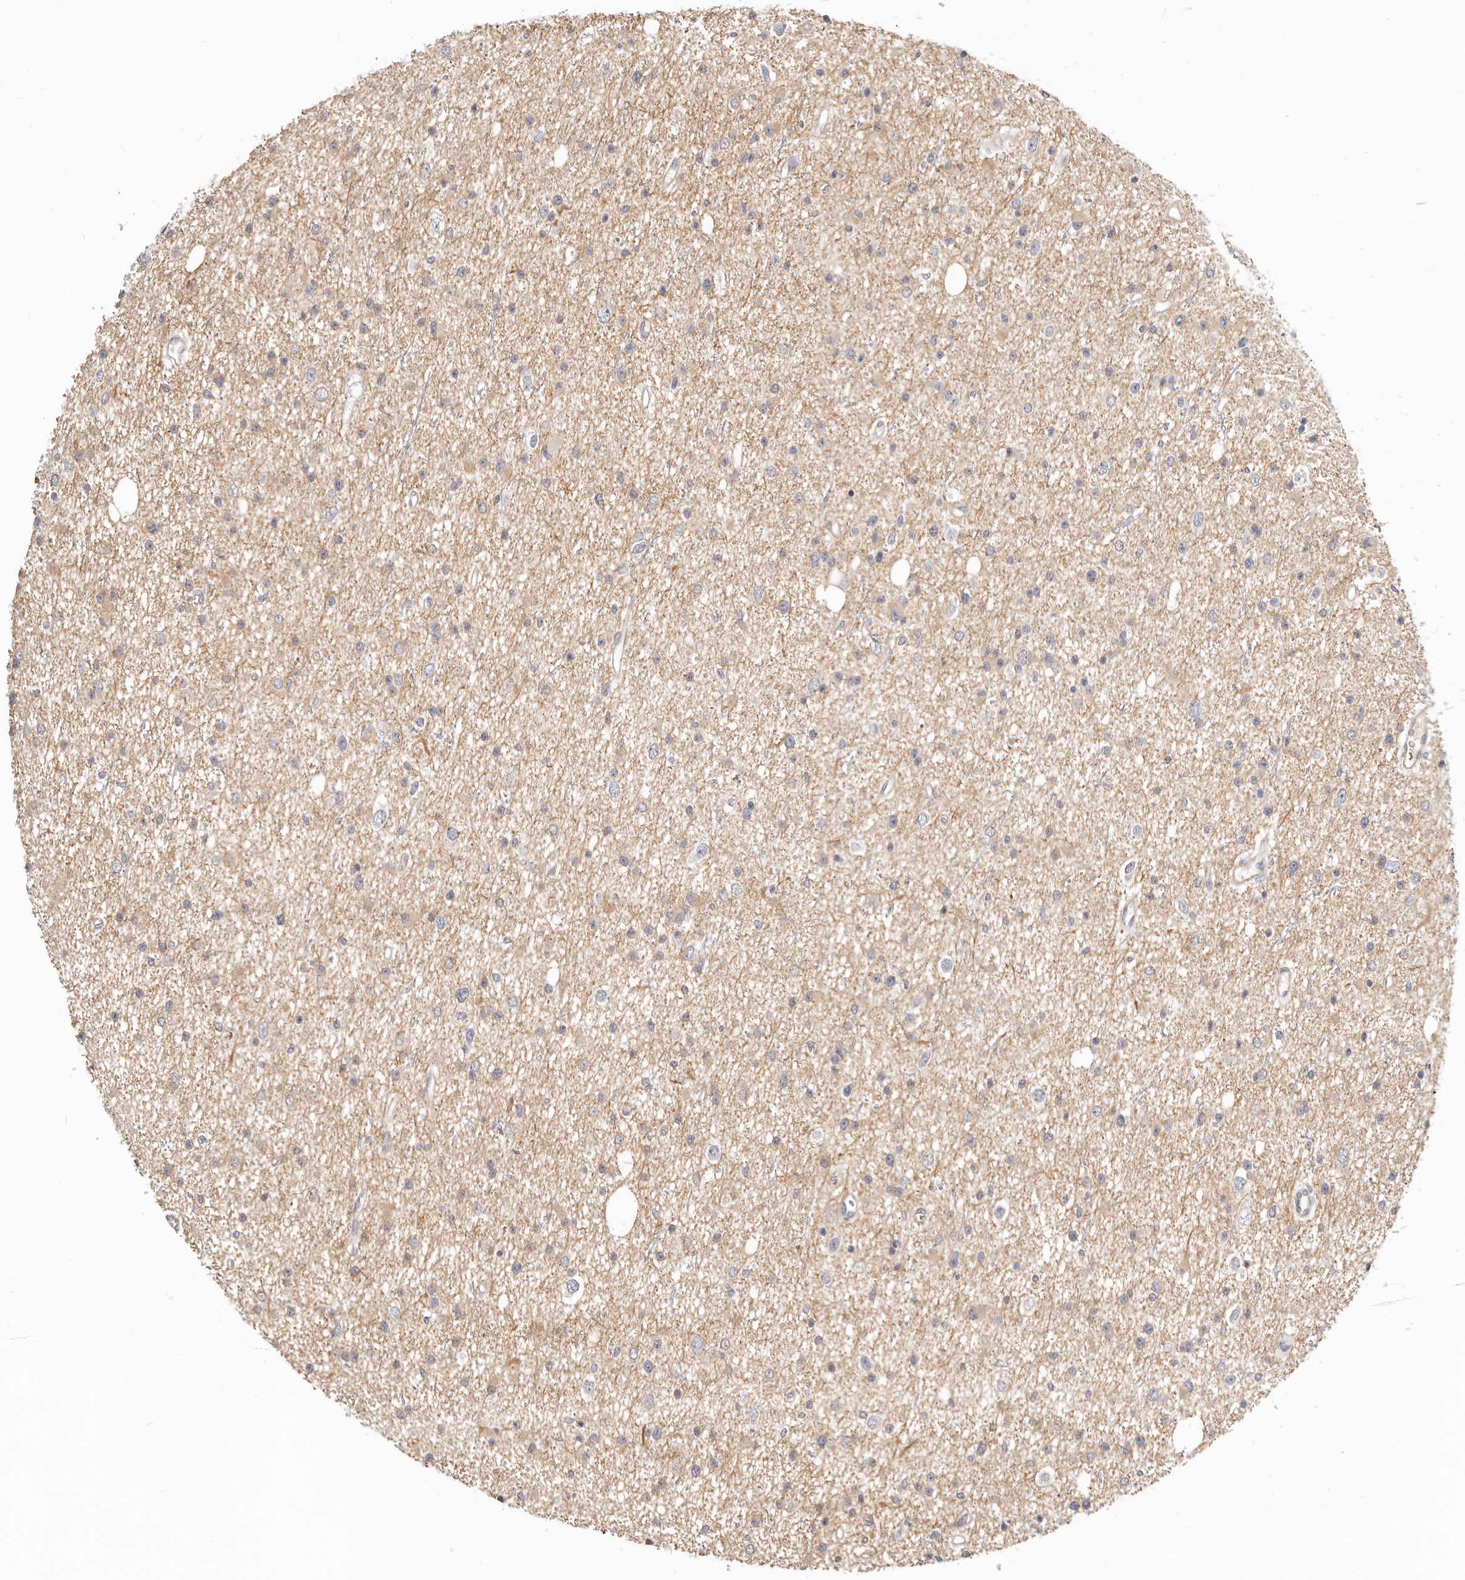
{"staining": {"intensity": "negative", "quantity": "none", "location": "none"}, "tissue": "glioma", "cell_type": "Tumor cells", "image_type": "cancer", "snomed": [{"axis": "morphology", "description": "Glioma, malignant, Low grade"}, {"axis": "topography", "description": "Cerebral cortex"}], "caption": "Image shows no significant protein positivity in tumor cells of malignant low-grade glioma.", "gene": "ZRANB1", "patient": {"sex": "female", "age": 39}}